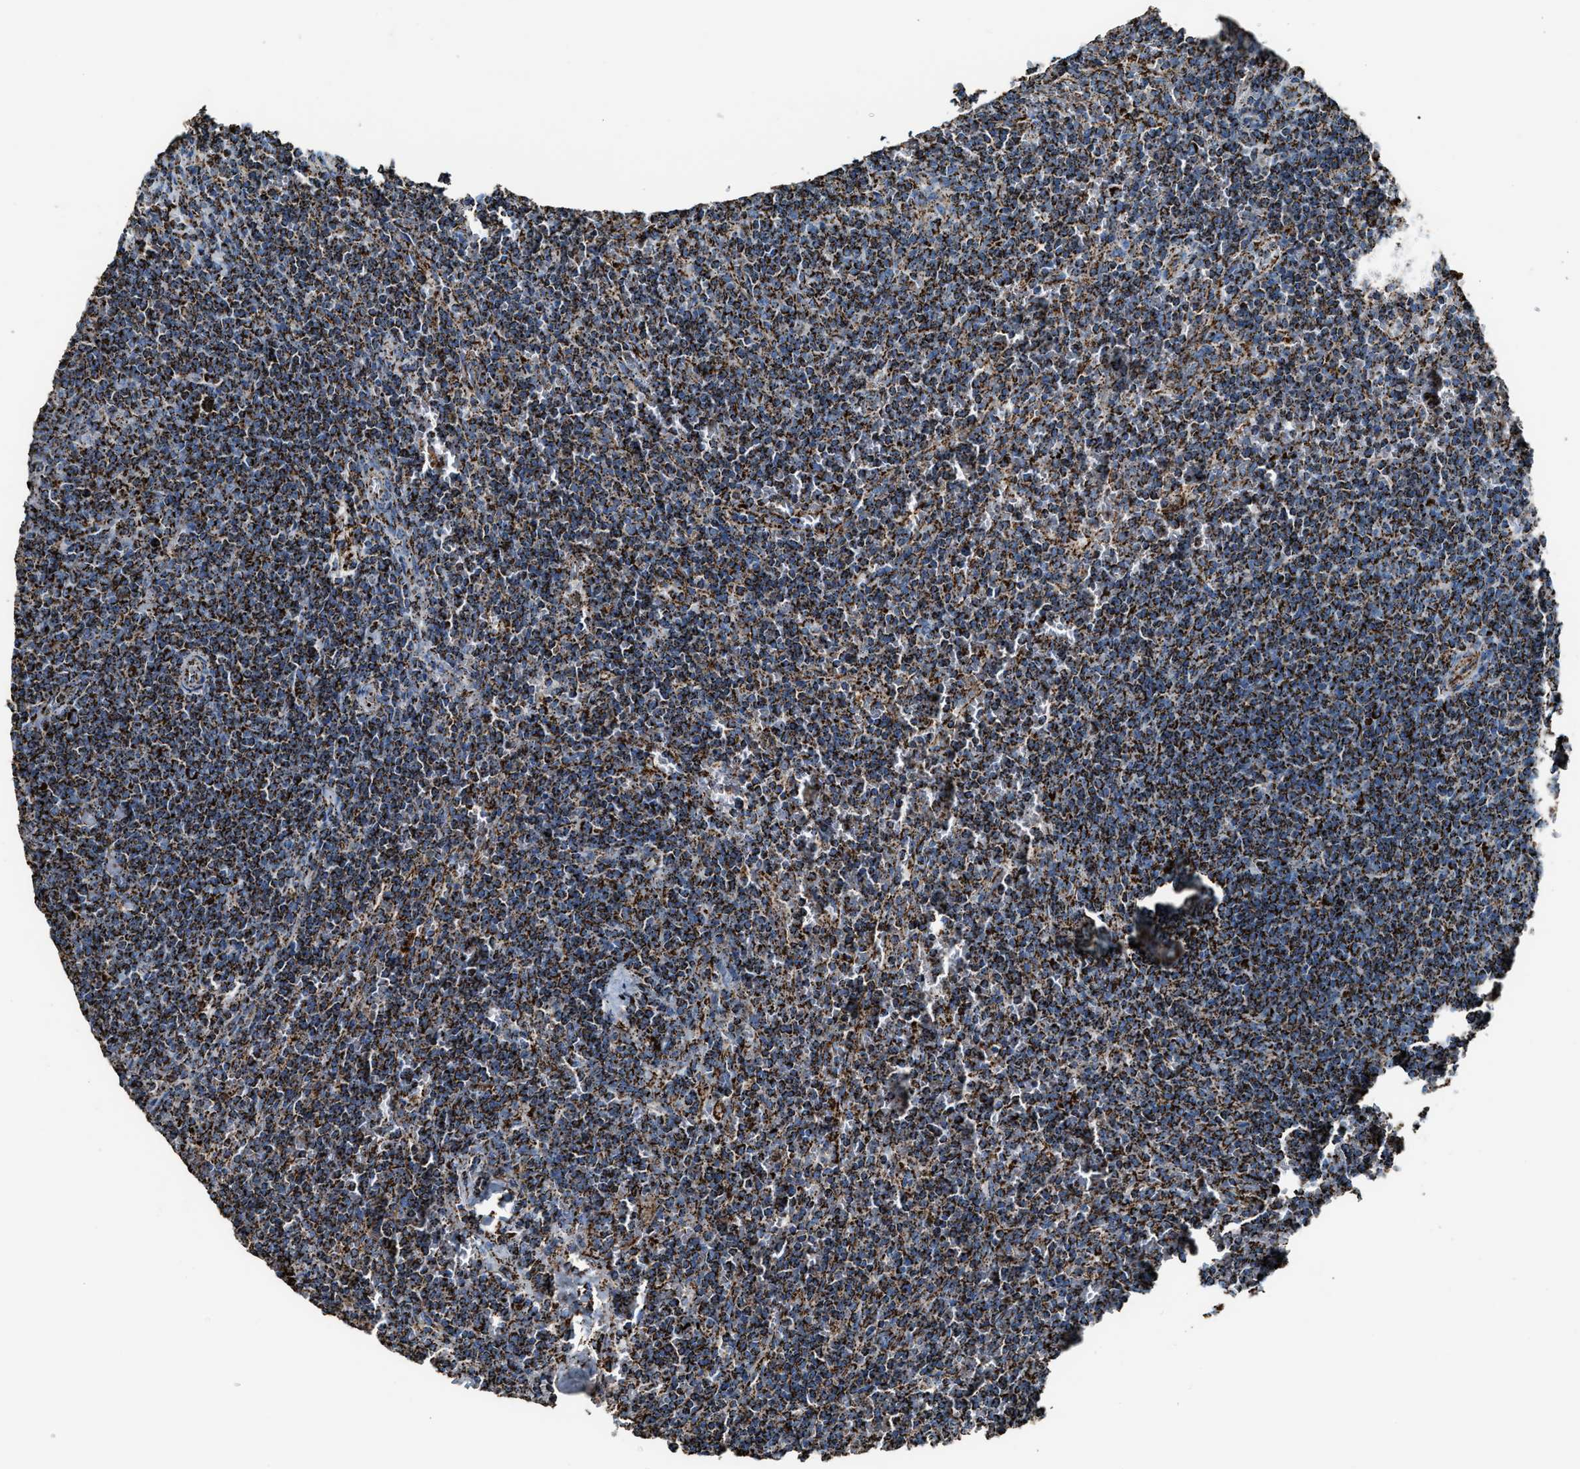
{"staining": {"intensity": "strong", "quantity": ">75%", "location": "cytoplasmic/membranous"}, "tissue": "lymphoma", "cell_type": "Tumor cells", "image_type": "cancer", "snomed": [{"axis": "morphology", "description": "Malignant lymphoma, non-Hodgkin's type, Low grade"}, {"axis": "topography", "description": "Spleen"}], "caption": "IHC of human lymphoma demonstrates high levels of strong cytoplasmic/membranous expression in approximately >75% of tumor cells.", "gene": "MDH2", "patient": {"sex": "female", "age": 50}}